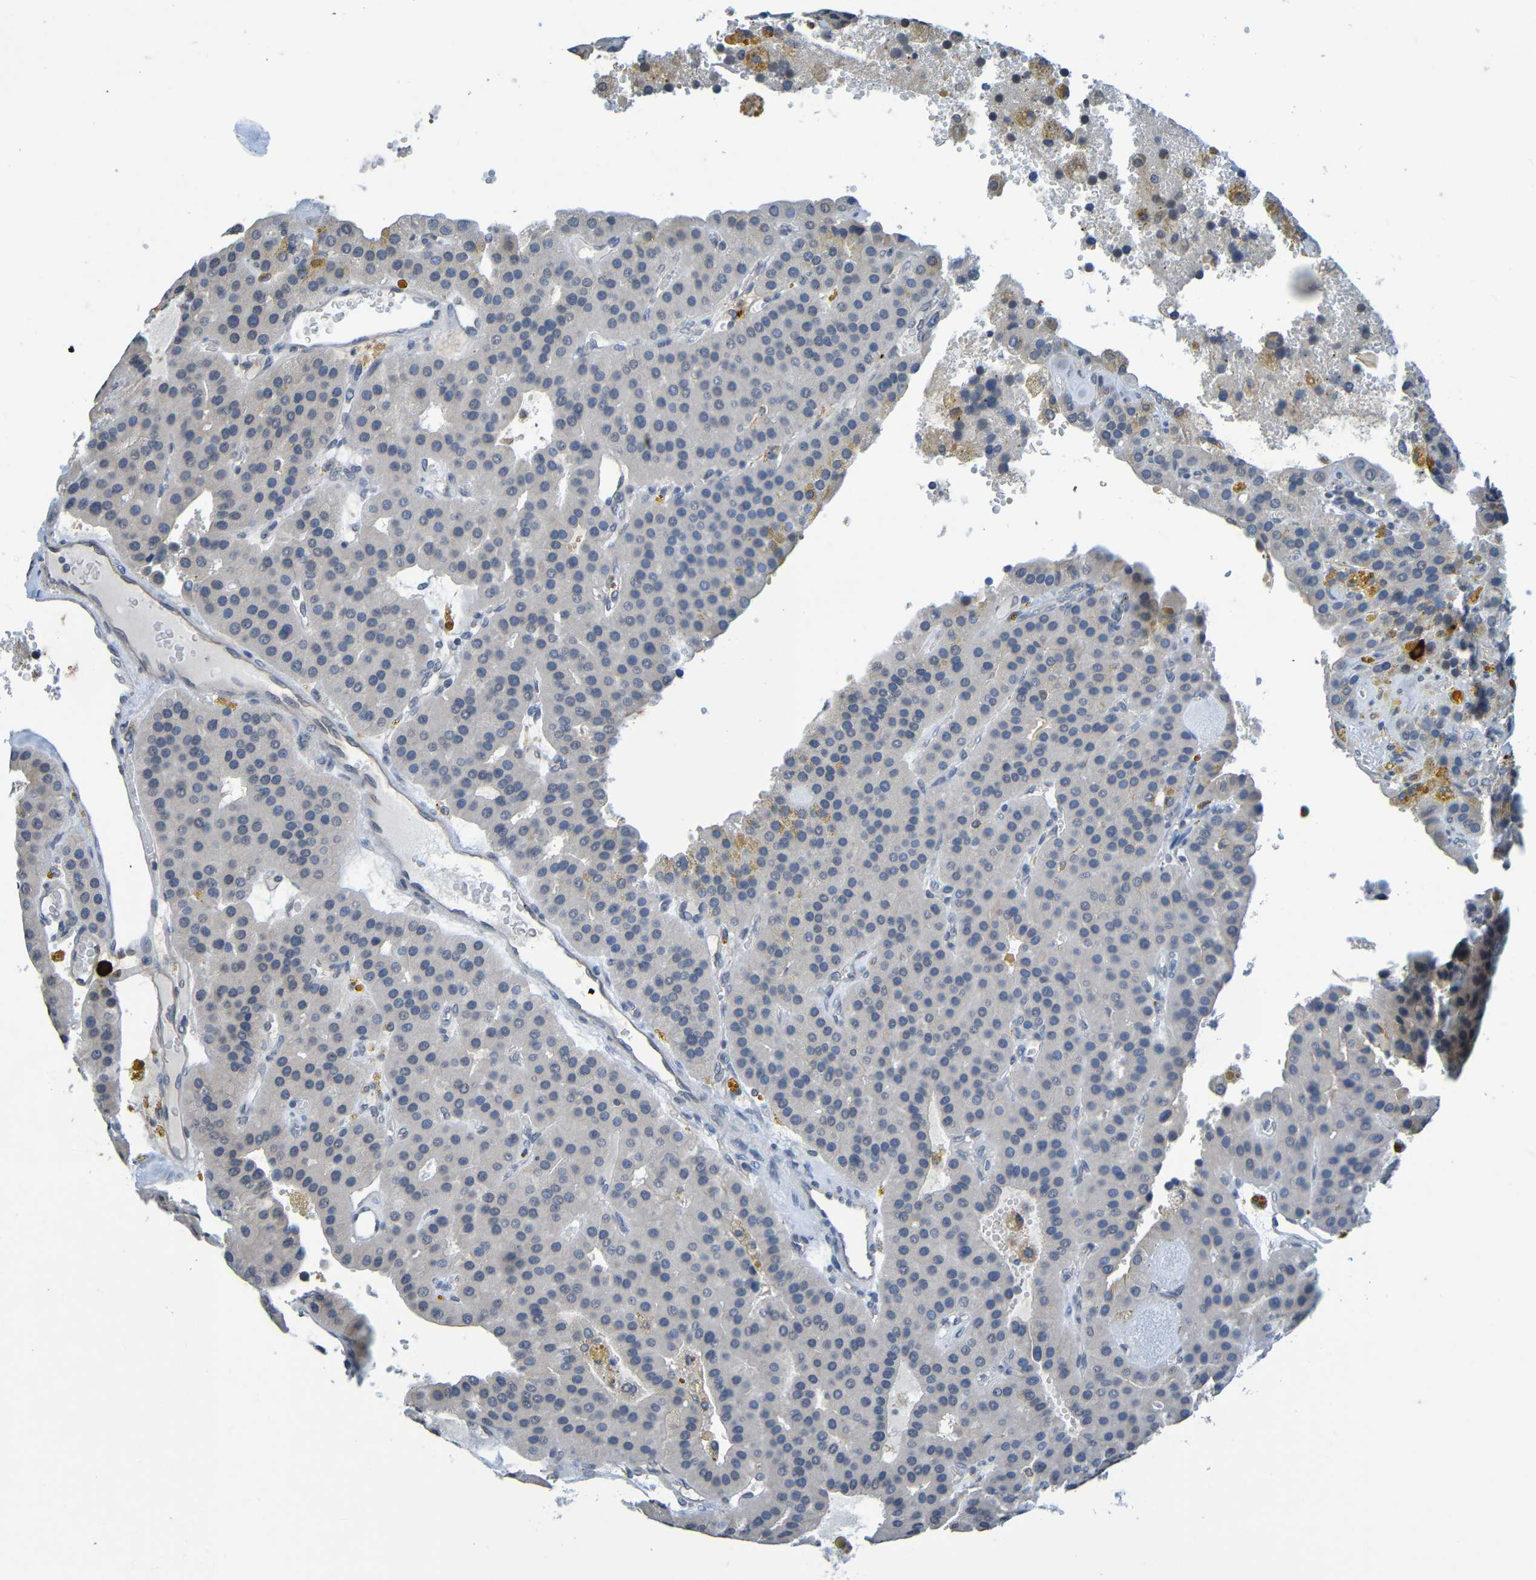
{"staining": {"intensity": "negative", "quantity": "none", "location": "none"}, "tissue": "parathyroid gland", "cell_type": "Glandular cells", "image_type": "normal", "snomed": [{"axis": "morphology", "description": "Normal tissue, NOS"}, {"axis": "morphology", "description": "Adenoma, NOS"}, {"axis": "topography", "description": "Parathyroid gland"}], "caption": "Image shows no protein expression in glandular cells of normal parathyroid gland.", "gene": "C3AR1", "patient": {"sex": "female", "age": 86}}